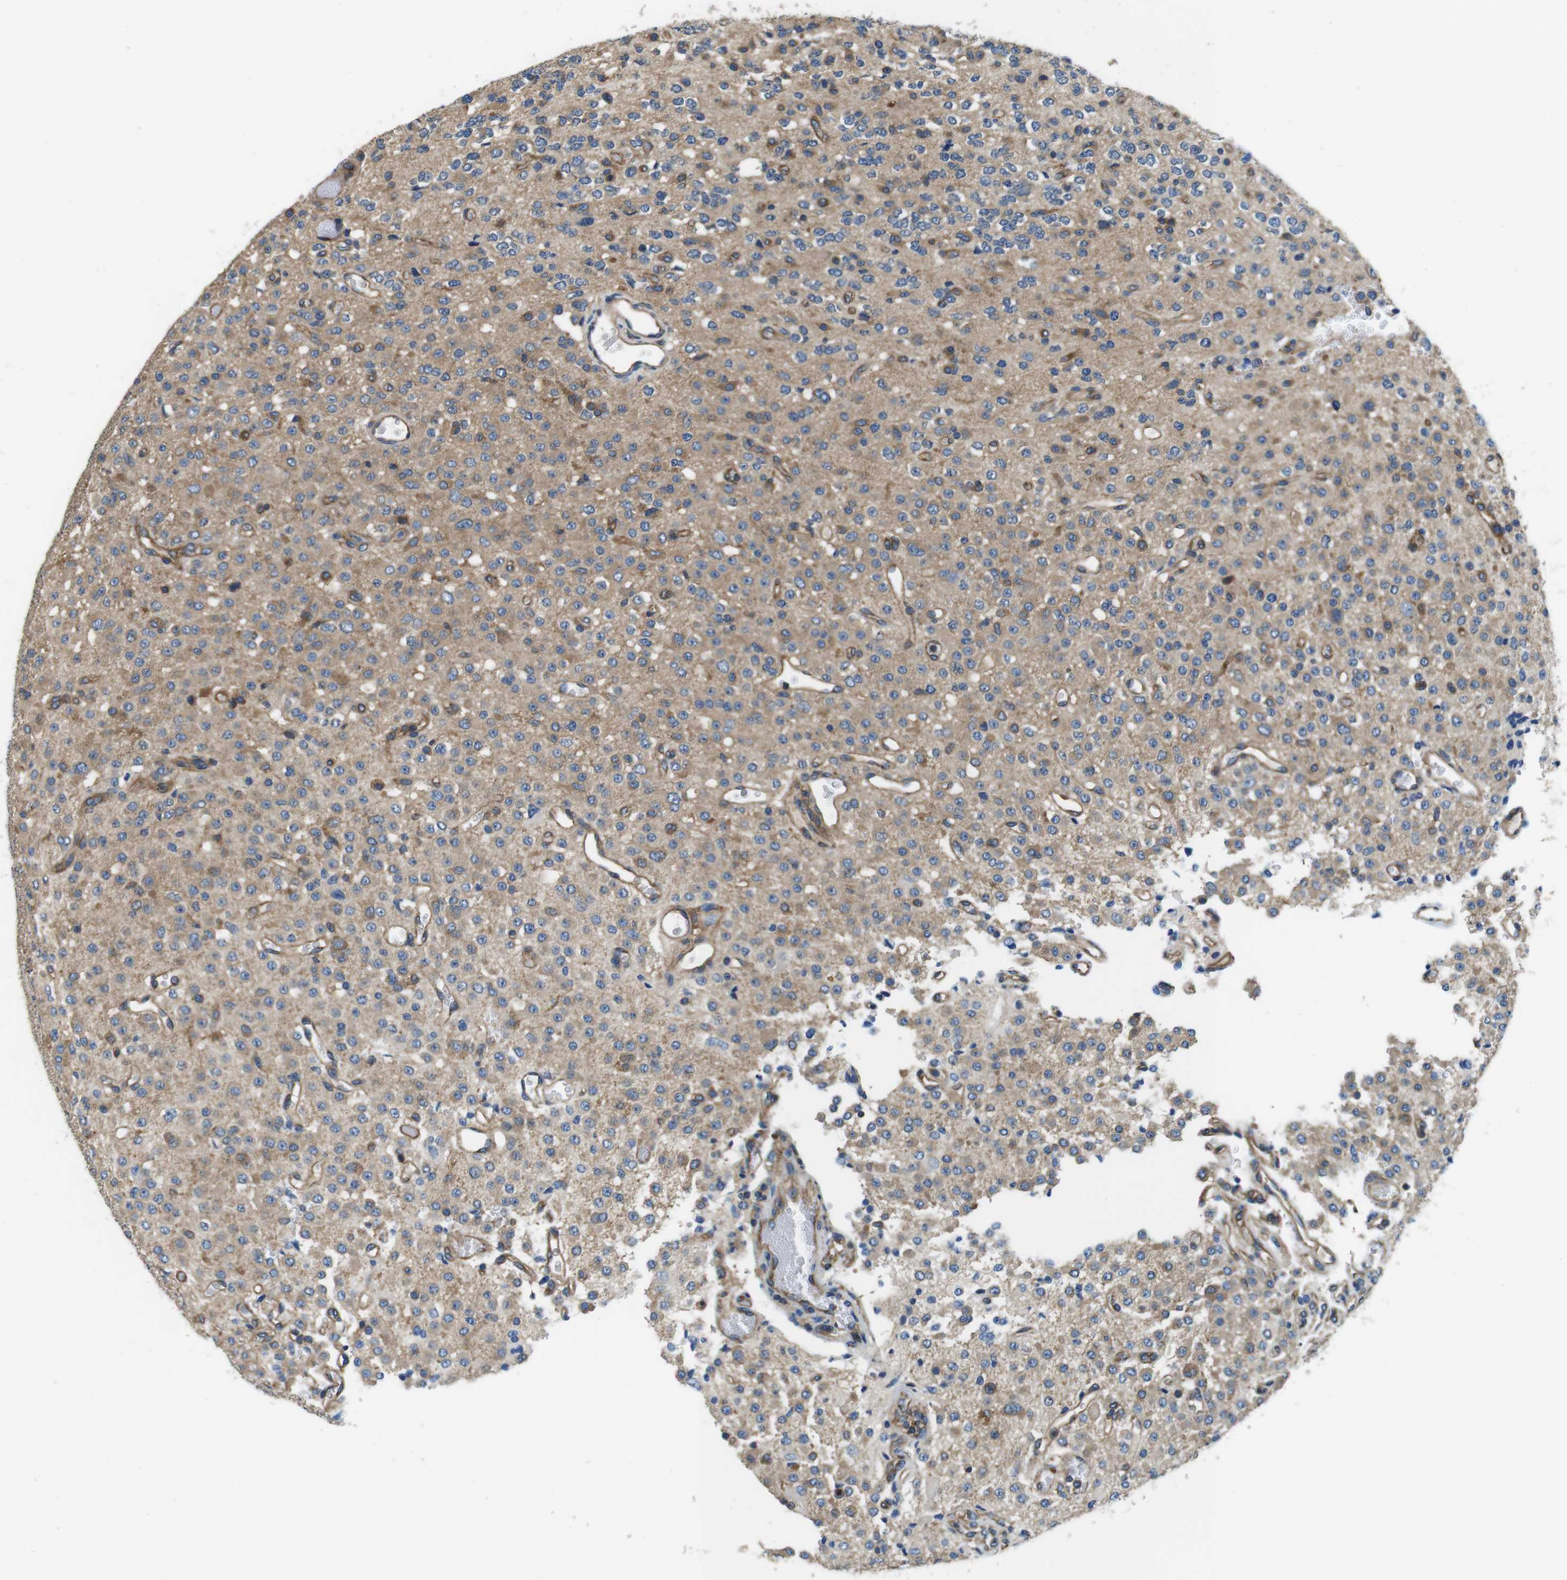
{"staining": {"intensity": "moderate", "quantity": "<25%", "location": "cytoplasmic/membranous"}, "tissue": "glioma", "cell_type": "Tumor cells", "image_type": "cancer", "snomed": [{"axis": "morphology", "description": "Glioma, malignant, Low grade"}, {"axis": "topography", "description": "Brain"}], "caption": "This is a photomicrograph of immunohistochemistry staining of glioma, which shows moderate expression in the cytoplasmic/membranous of tumor cells.", "gene": "DENND4C", "patient": {"sex": "male", "age": 38}}